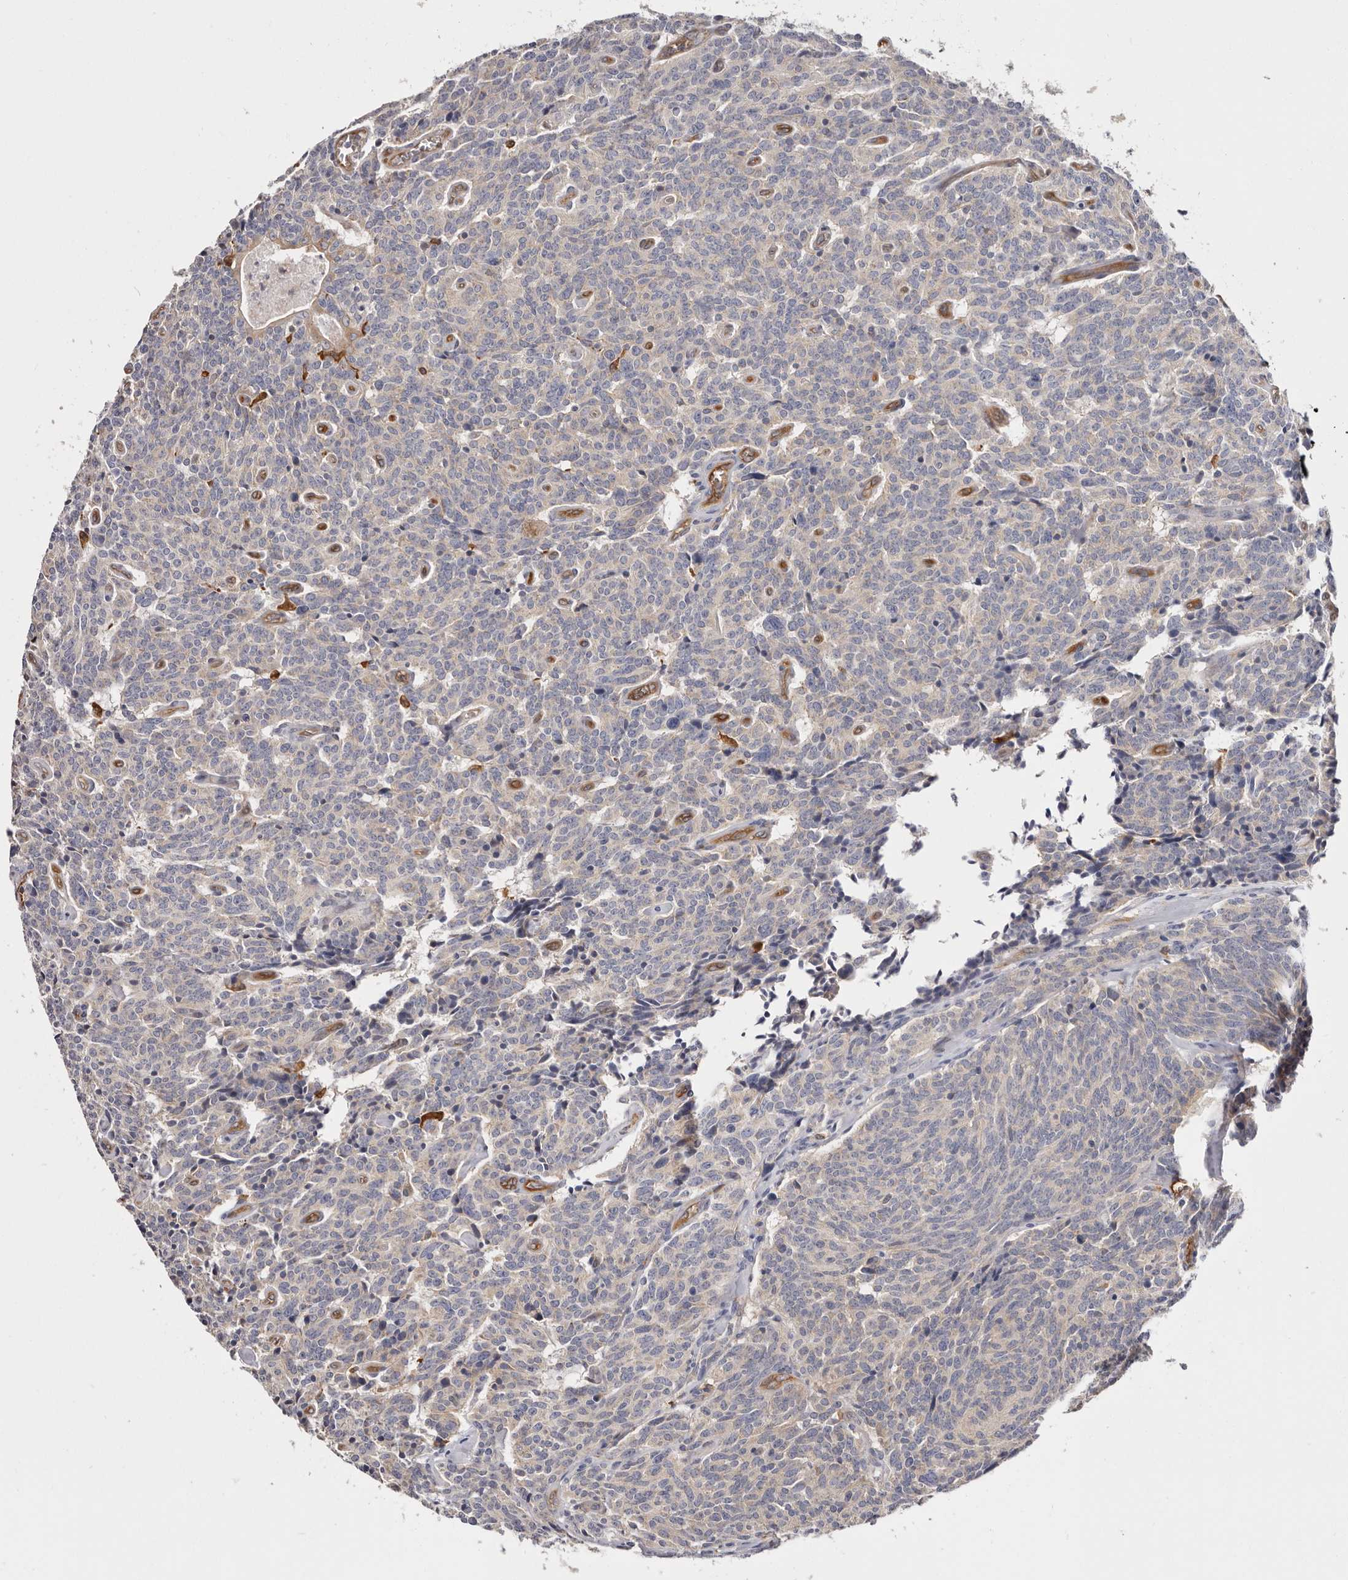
{"staining": {"intensity": "weak", "quantity": "25%-75%", "location": "cytoplasmic/membranous"}, "tissue": "carcinoid", "cell_type": "Tumor cells", "image_type": "cancer", "snomed": [{"axis": "morphology", "description": "Carcinoid, malignant, NOS"}, {"axis": "topography", "description": "Lung"}], "caption": "Tumor cells reveal low levels of weak cytoplasmic/membranous staining in approximately 25%-75% of cells in human carcinoid (malignant).", "gene": "LAP3", "patient": {"sex": "female", "age": 46}}